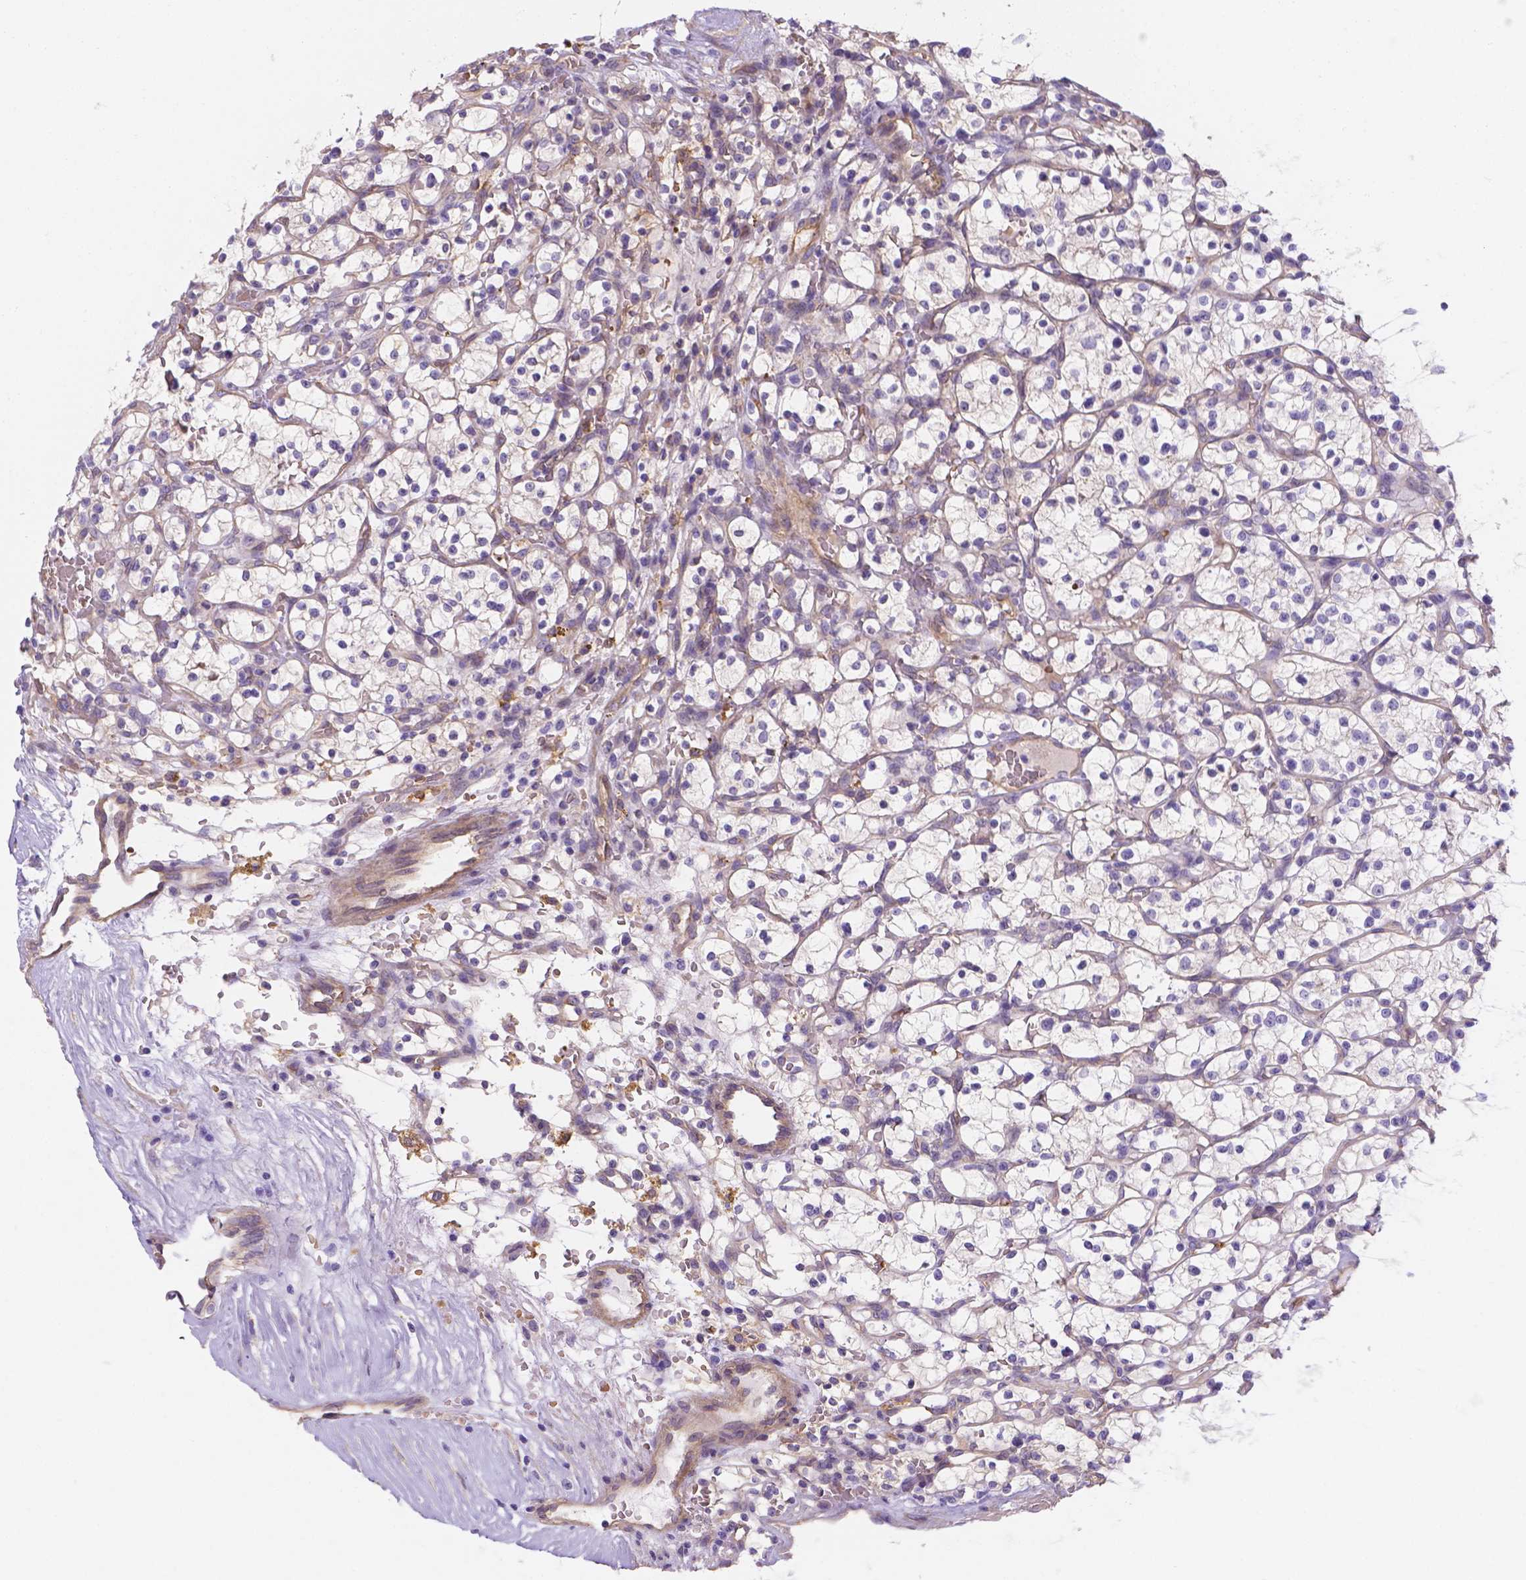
{"staining": {"intensity": "negative", "quantity": "none", "location": "none"}, "tissue": "renal cancer", "cell_type": "Tumor cells", "image_type": "cancer", "snomed": [{"axis": "morphology", "description": "Adenocarcinoma, NOS"}, {"axis": "topography", "description": "Kidney"}], "caption": "Adenocarcinoma (renal) was stained to show a protein in brown. There is no significant expression in tumor cells.", "gene": "SLC40A1", "patient": {"sex": "female", "age": 64}}